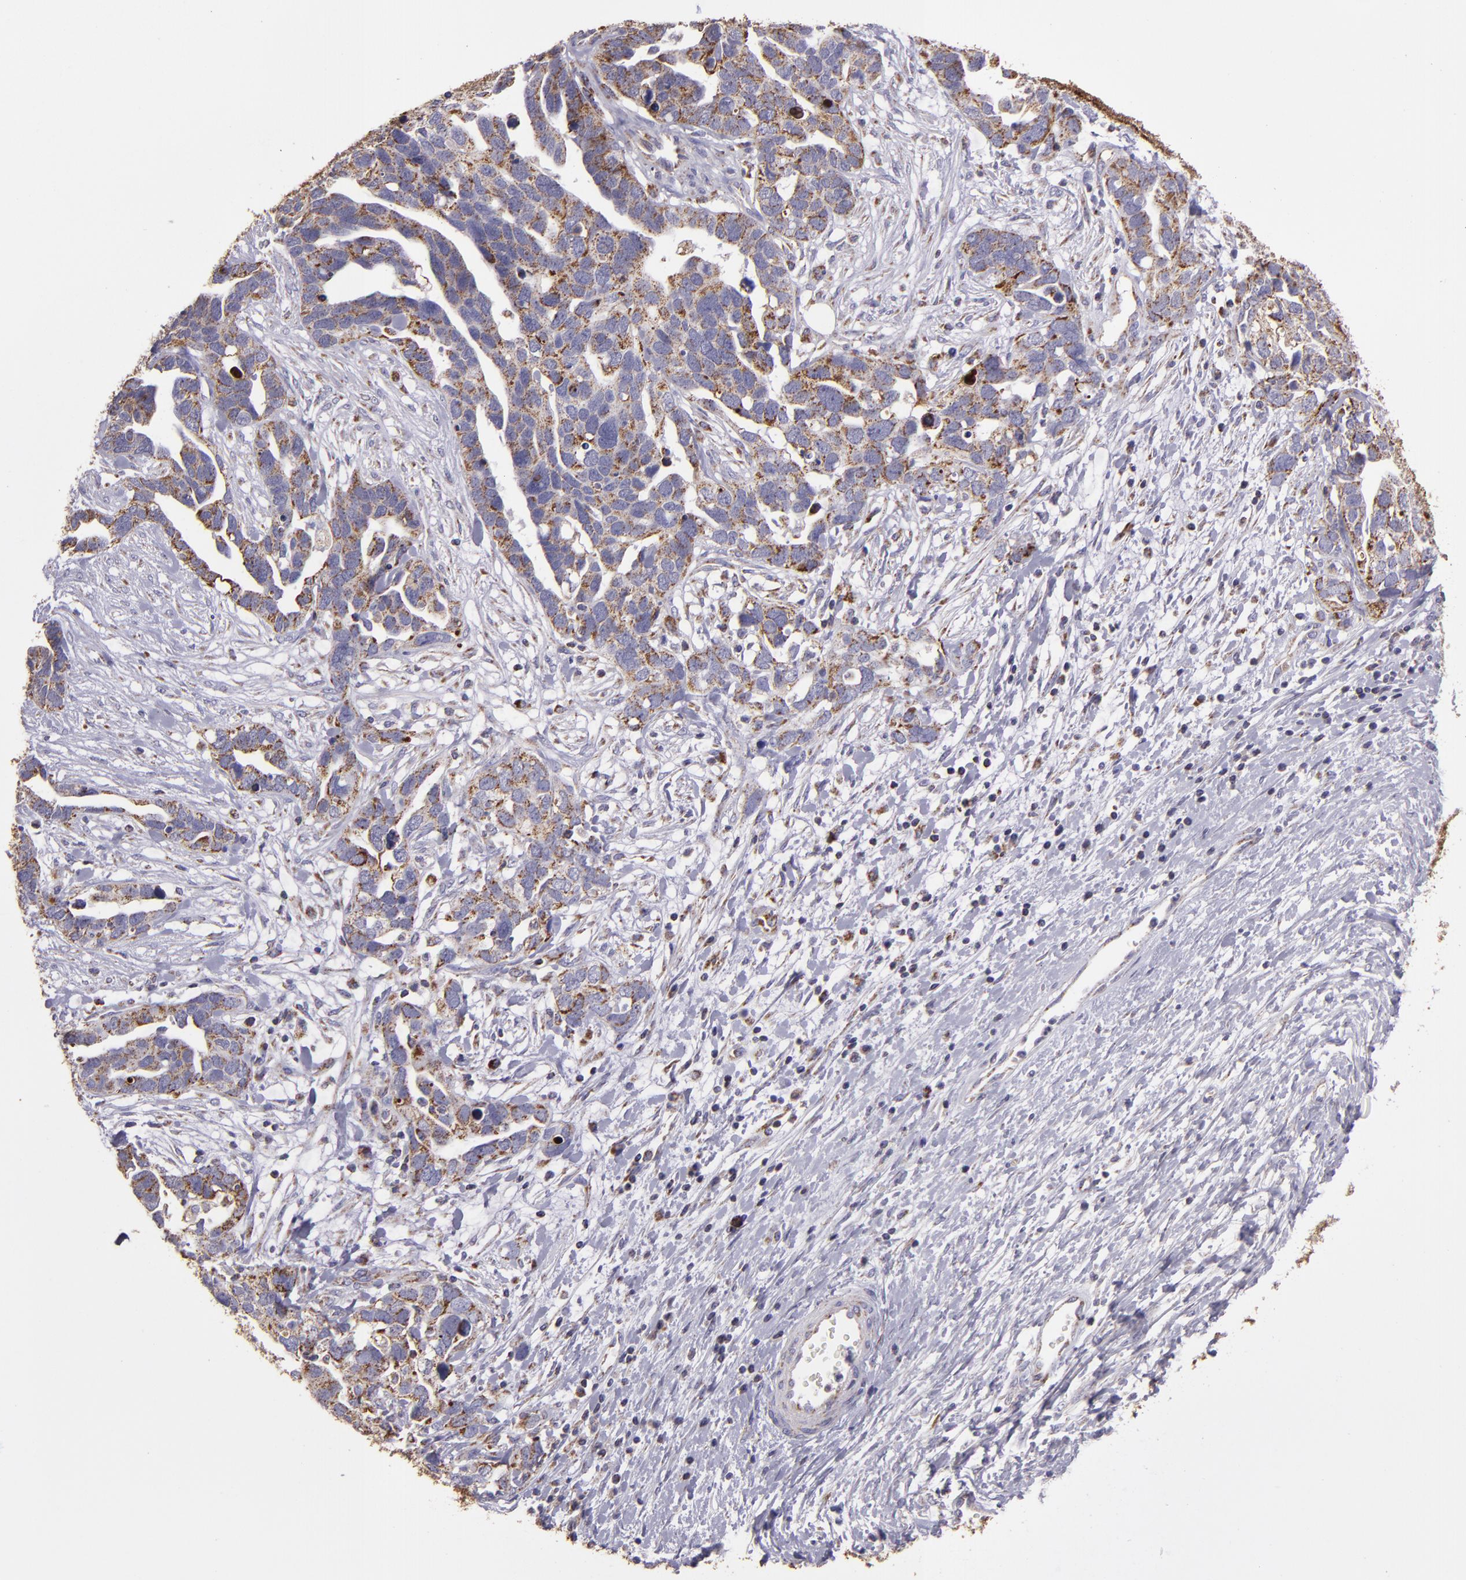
{"staining": {"intensity": "weak", "quantity": ">75%", "location": "cytoplasmic/membranous"}, "tissue": "ovarian cancer", "cell_type": "Tumor cells", "image_type": "cancer", "snomed": [{"axis": "morphology", "description": "Cystadenocarcinoma, serous, NOS"}, {"axis": "topography", "description": "Ovary"}], "caption": "Protein staining of serous cystadenocarcinoma (ovarian) tissue reveals weak cytoplasmic/membranous positivity in about >75% of tumor cells.", "gene": "HSPD1", "patient": {"sex": "female", "age": 54}}